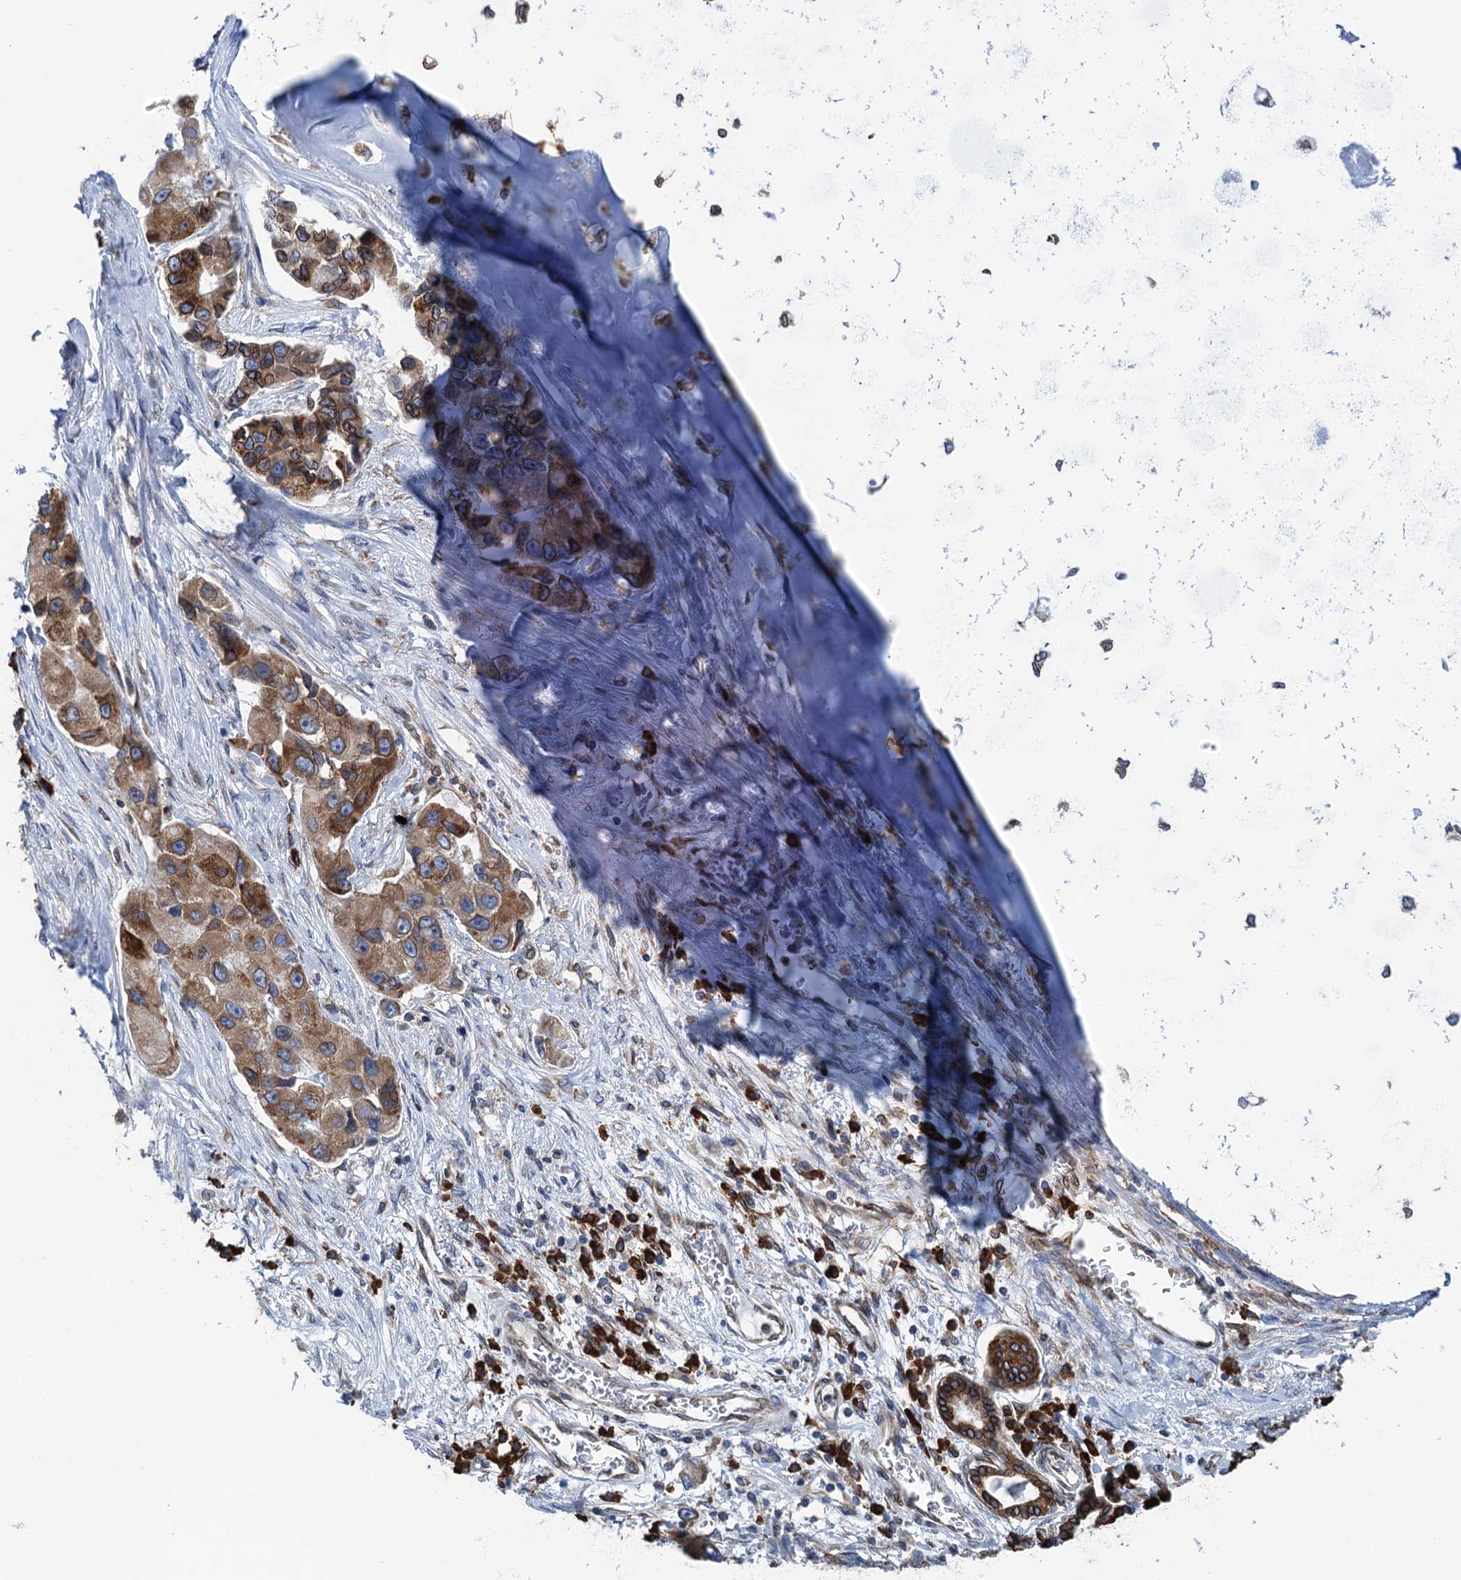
{"staining": {"intensity": "moderate", "quantity": ">75%", "location": "cytoplasmic/membranous"}, "tissue": "lung cancer", "cell_type": "Tumor cells", "image_type": "cancer", "snomed": [{"axis": "morphology", "description": "Adenocarcinoma, NOS"}, {"axis": "topography", "description": "Lung"}], "caption": "Moderate cytoplasmic/membranous protein staining is identified in approximately >75% of tumor cells in lung cancer.", "gene": "TMEM205", "patient": {"sex": "female", "age": 54}}